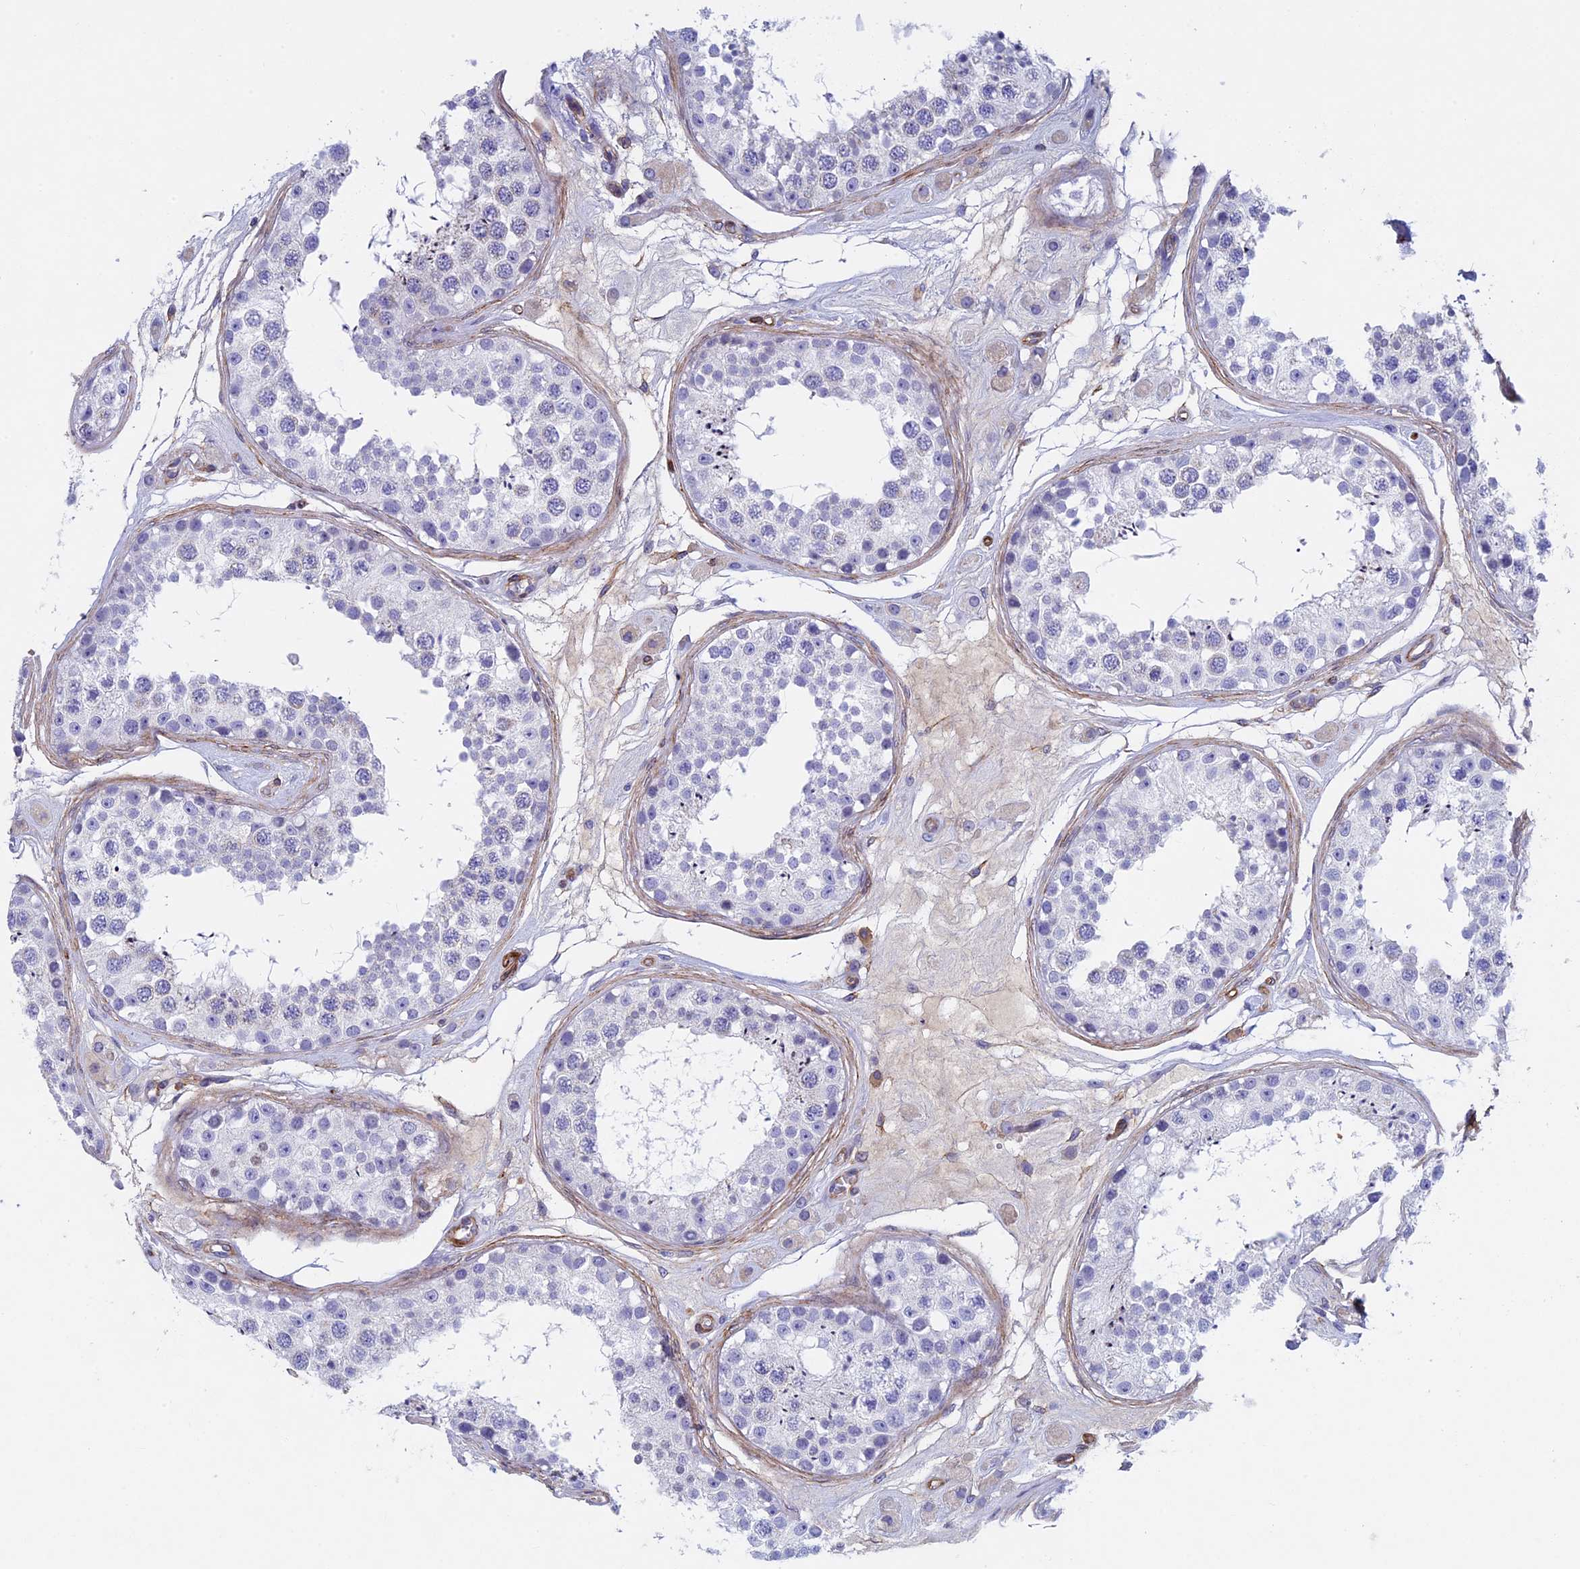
{"staining": {"intensity": "negative", "quantity": "none", "location": "none"}, "tissue": "testis", "cell_type": "Cells in seminiferous ducts", "image_type": "normal", "snomed": [{"axis": "morphology", "description": "Normal tissue, NOS"}, {"axis": "topography", "description": "Testis"}], "caption": "High magnification brightfield microscopy of normal testis stained with DAB (brown) and counterstained with hematoxylin (blue): cells in seminiferous ducts show no significant positivity.", "gene": "INSYN1", "patient": {"sex": "male", "age": 25}}